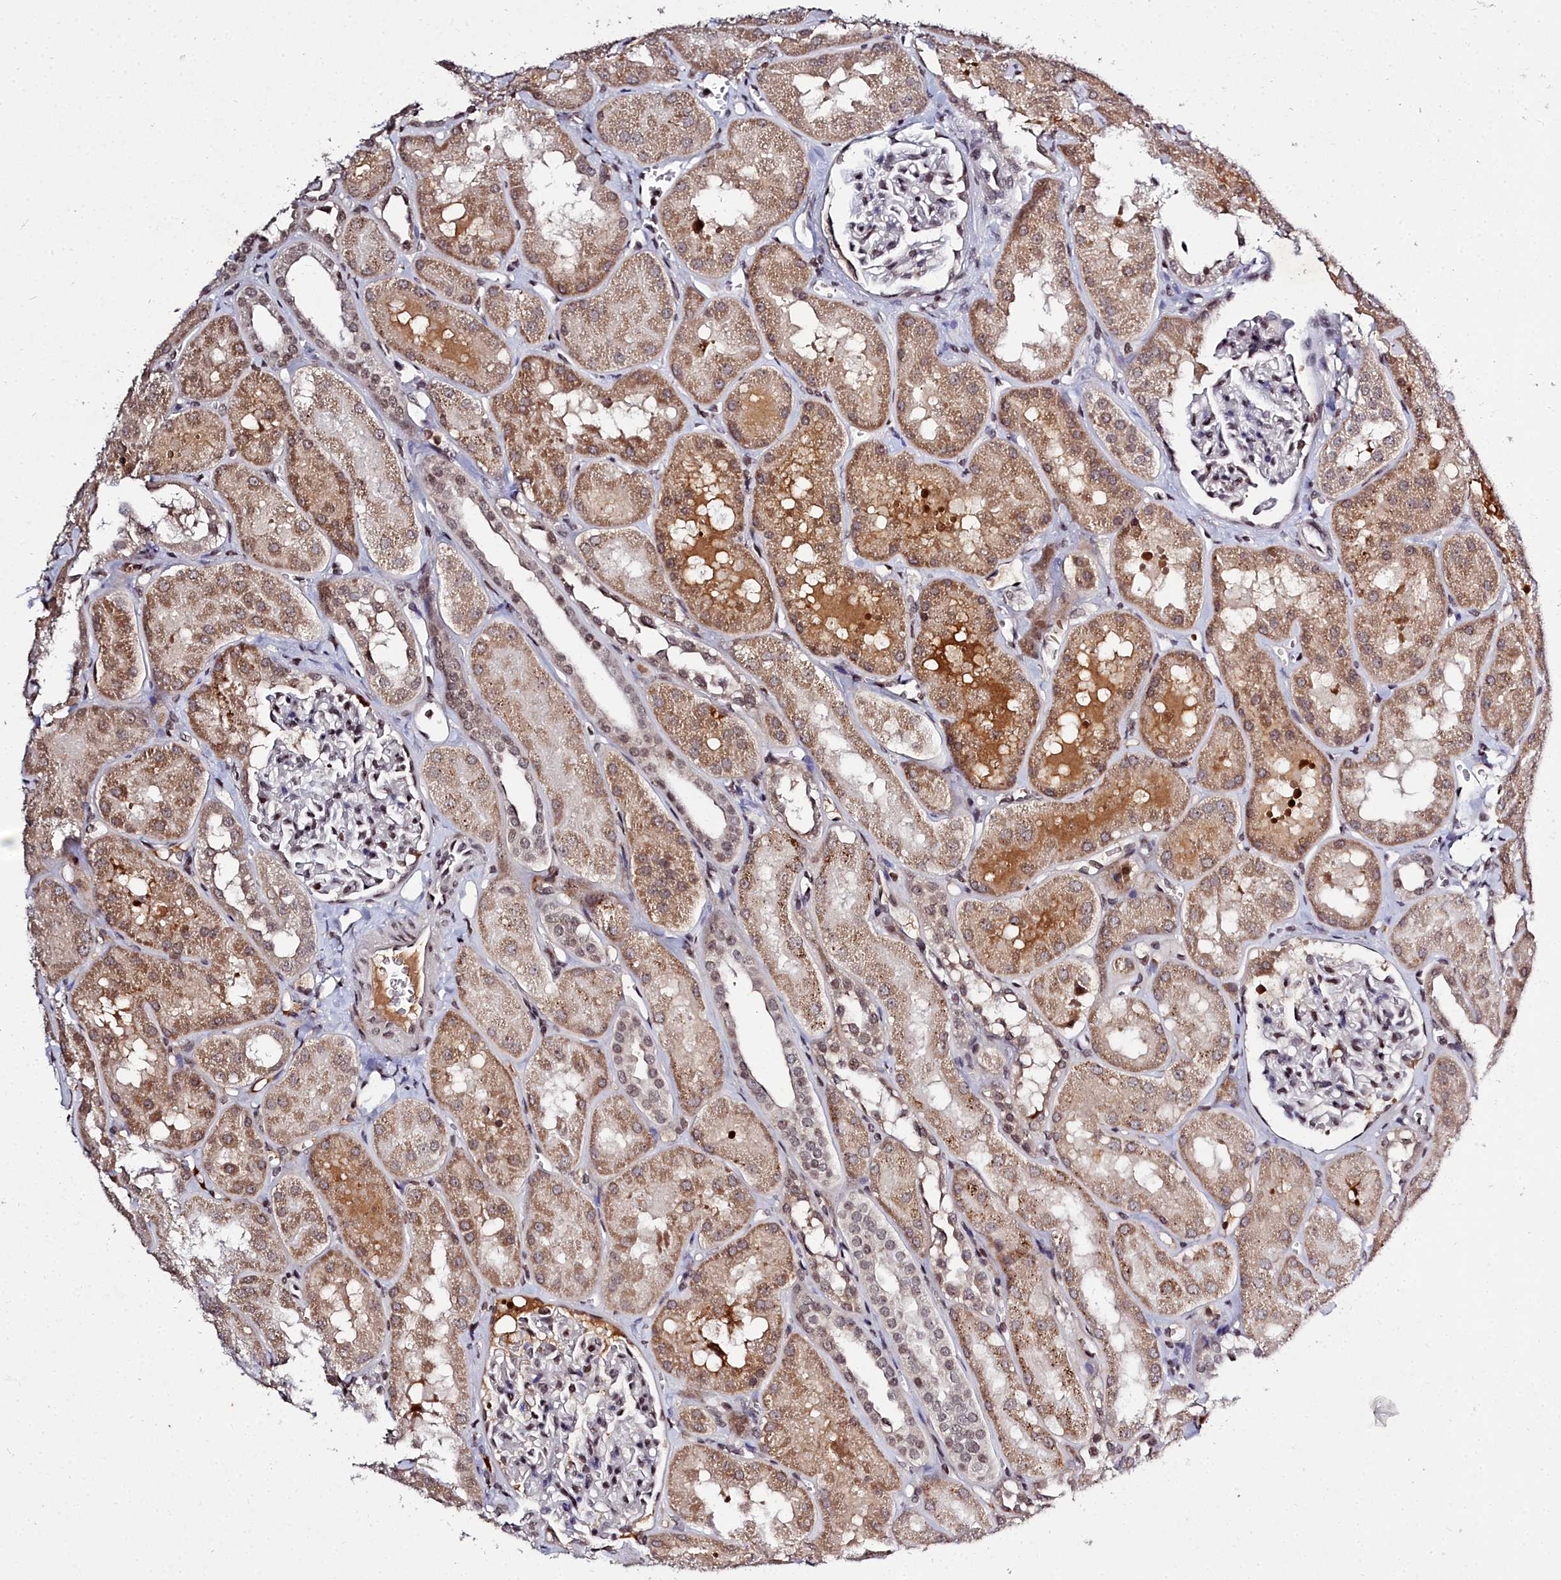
{"staining": {"intensity": "weak", "quantity": "25%-75%", "location": "nuclear"}, "tissue": "kidney", "cell_type": "Cells in glomeruli", "image_type": "normal", "snomed": [{"axis": "morphology", "description": "Normal tissue, NOS"}, {"axis": "topography", "description": "Kidney"}, {"axis": "topography", "description": "Urinary bladder"}], "caption": "Cells in glomeruli show low levels of weak nuclear expression in approximately 25%-75% of cells in unremarkable kidney. The protein is shown in brown color, while the nuclei are stained blue.", "gene": "FZD4", "patient": {"sex": "male", "age": 16}}